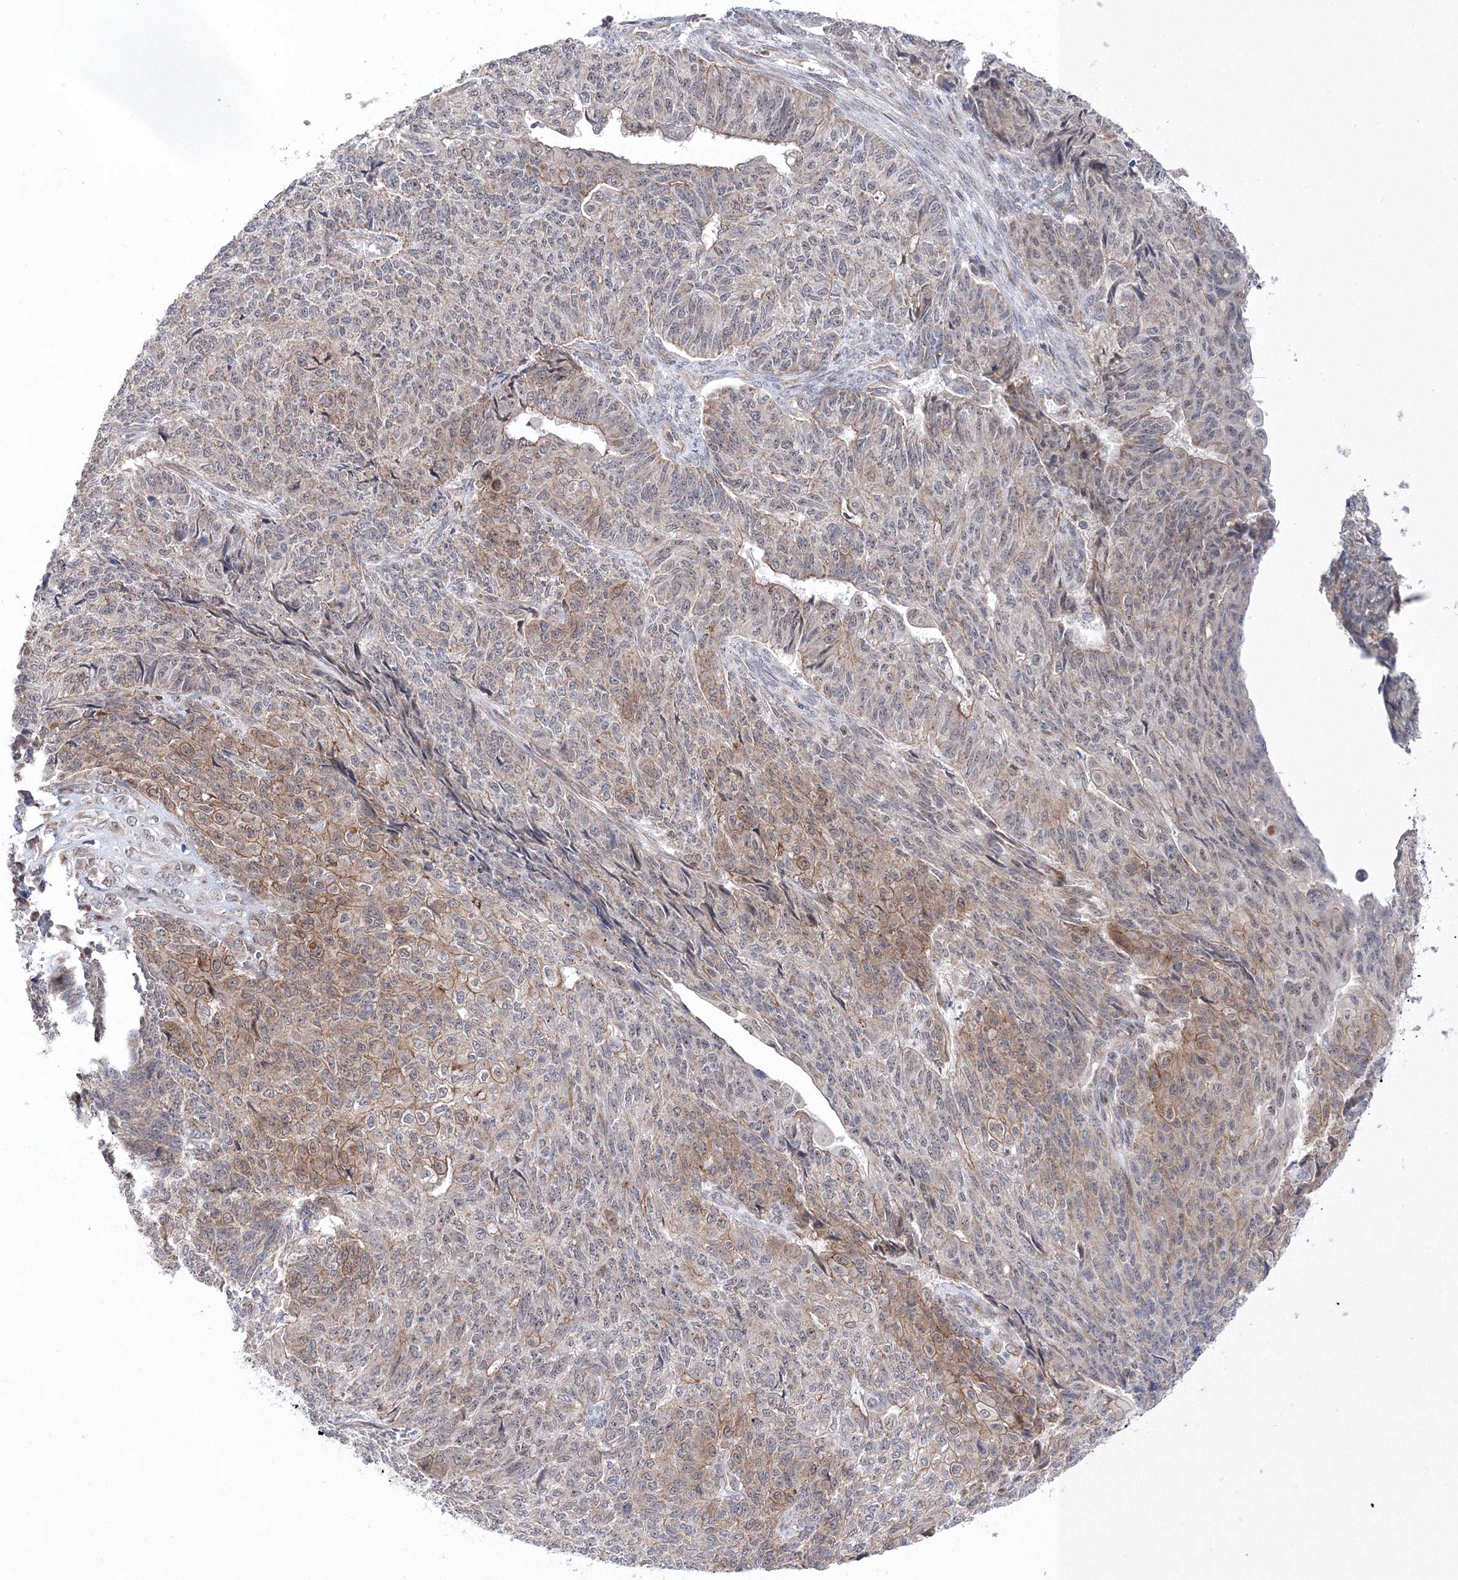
{"staining": {"intensity": "weak", "quantity": "25%-75%", "location": "cytoplasmic/membranous"}, "tissue": "endometrial cancer", "cell_type": "Tumor cells", "image_type": "cancer", "snomed": [{"axis": "morphology", "description": "Adenocarcinoma, NOS"}, {"axis": "topography", "description": "Endometrium"}], "caption": "This image displays immunohistochemistry staining of human endometrial adenocarcinoma, with low weak cytoplasmic/membranous staining in approximately 25%-75% of tumor cells.", "gene": "DALRD3", "patient": {"sex": "female", "age": 32}}